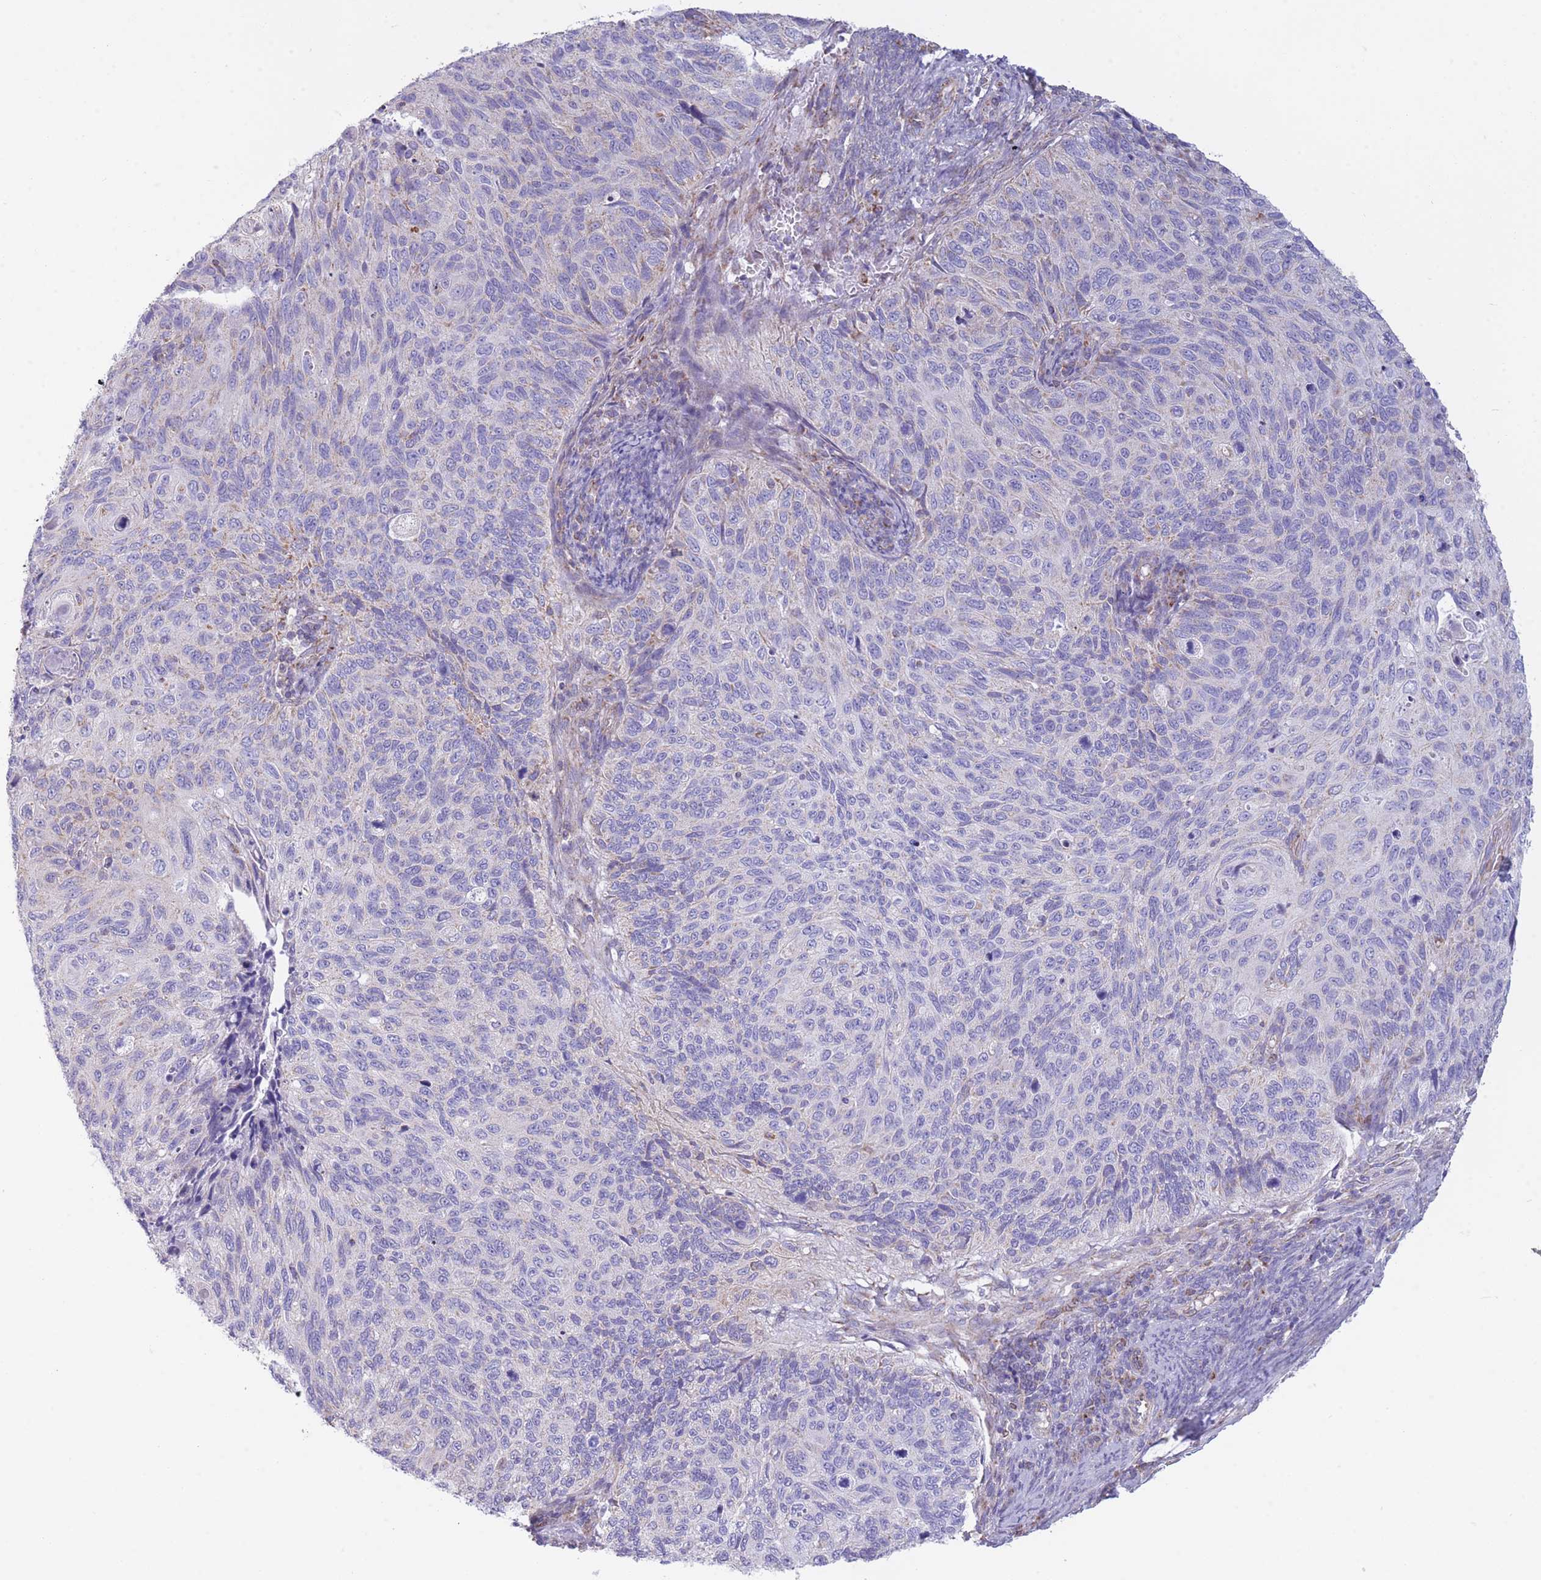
{"staining": {"intensity": "negative", "quantity": "none", "location": "none"}, "tissue": "cervical cancer", "cell_type": "Tumor cells", "image_type": "cancer", "snomed": [{"axis": "morphology", "description": "Squamous cell carcinoma, NOS"}, {"axis": "topography", "description": "Cervix"}], "caption": "Human cervical cancer (squamous cell carcinoma) stained for a protein using immunohistochemistry shows no staining in tumor cells.", "gene": "PDHA1", "patient": {"sex": "female", "age": 70}}